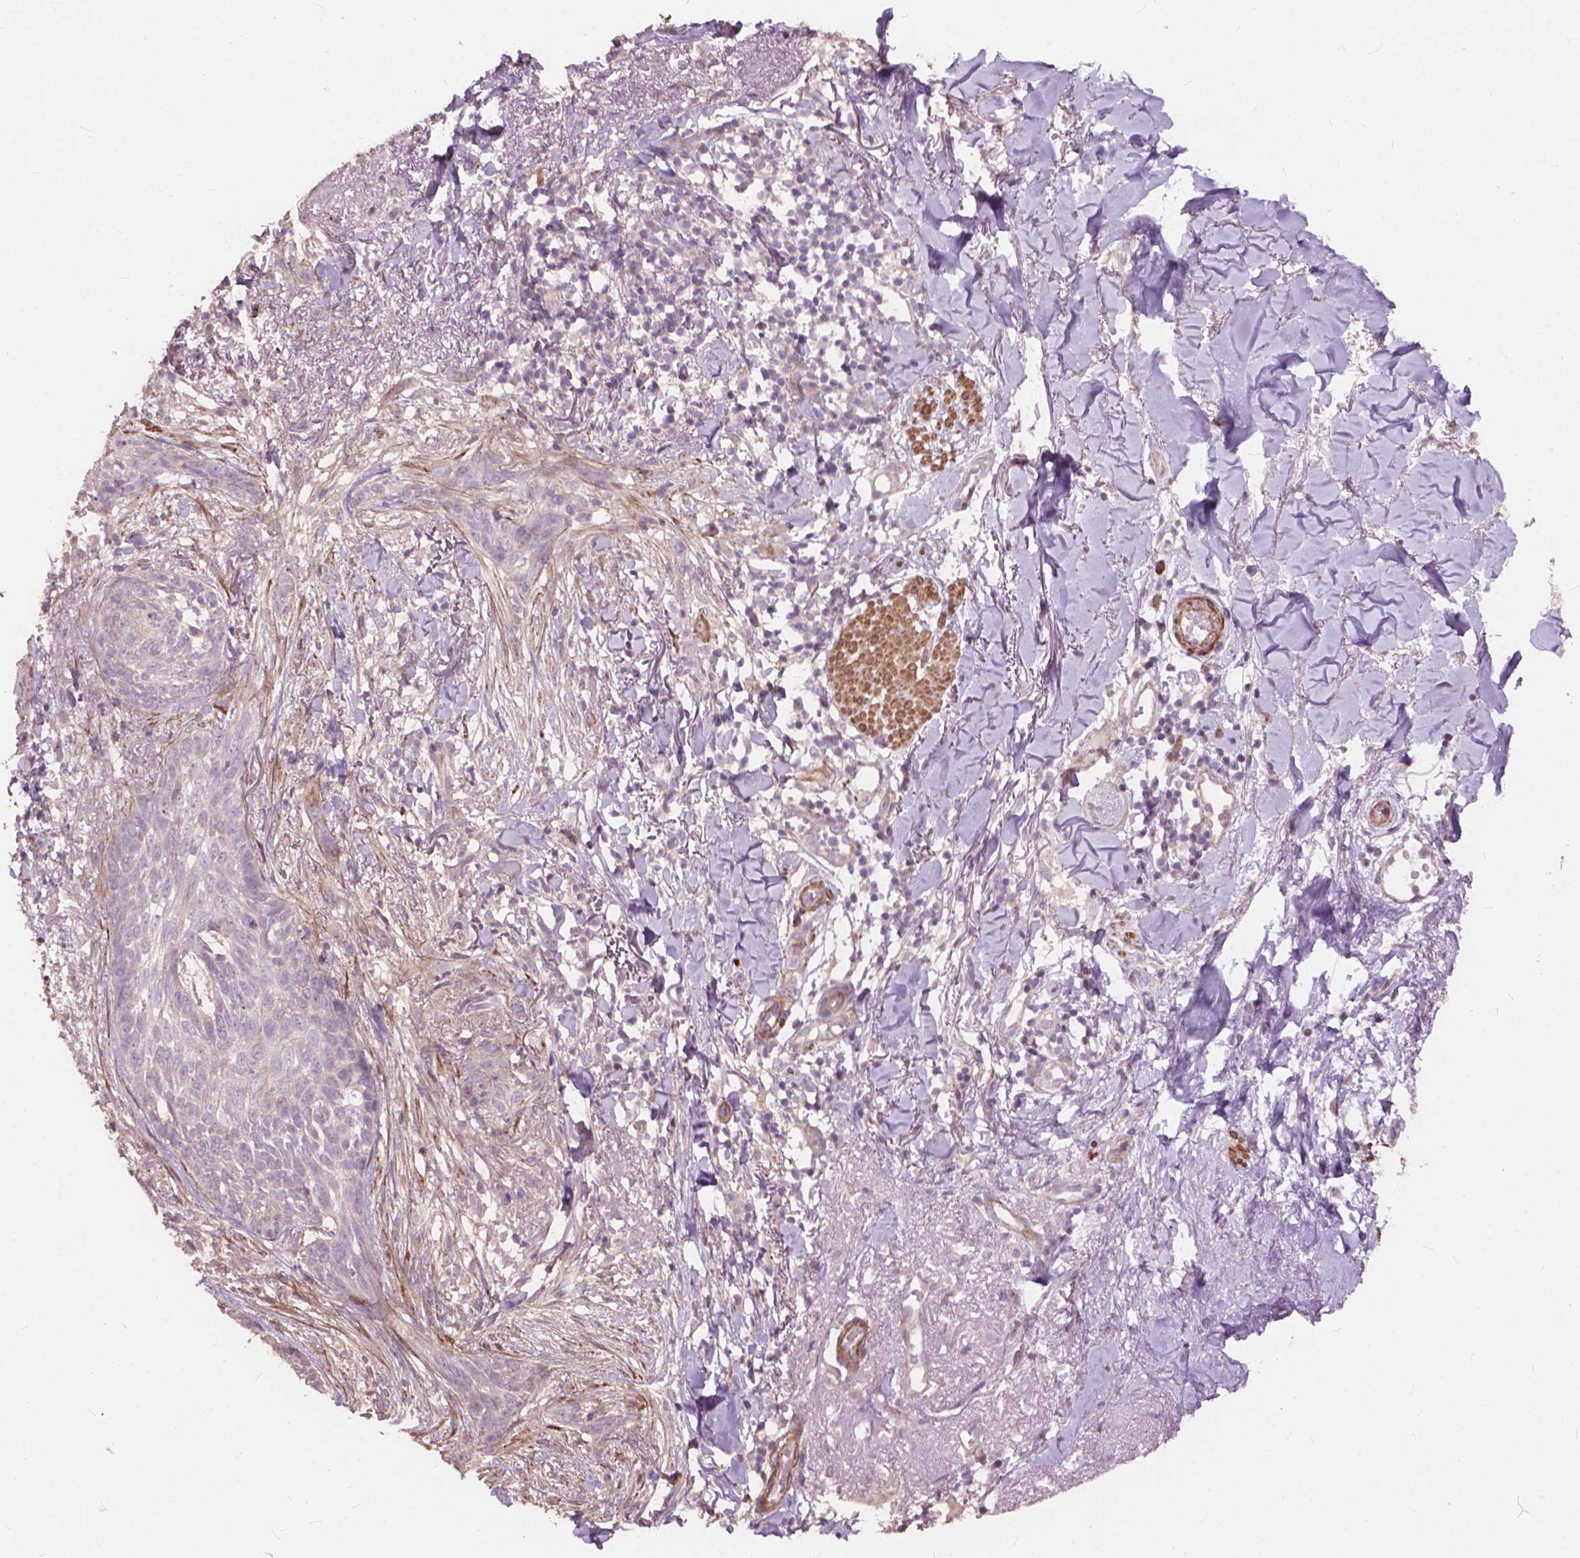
{"staining": {"intensity": "negative", "quantity": "none", "location": "none"}, "tissue": "skin cancer", "cell_type": "Tumor cells", "image_type": "cancer", "snomed": [{"axis": "morphology", "description": "Normal tissue, NOS"}, {"axis": "morphology", "description": "Basal cell carcinoma"}, {"axis": "topography", "description": "Skin"}], "caption": "This micrograph is of skin basal cell carcinoma stained with immunohistochemistry (IHC) to label a protein in brown with the nuclei are counter-stained blue. There is no expression in tumor cells.", "gene": "FNIP1", "patient": {"sex": "male", "age": 84}}